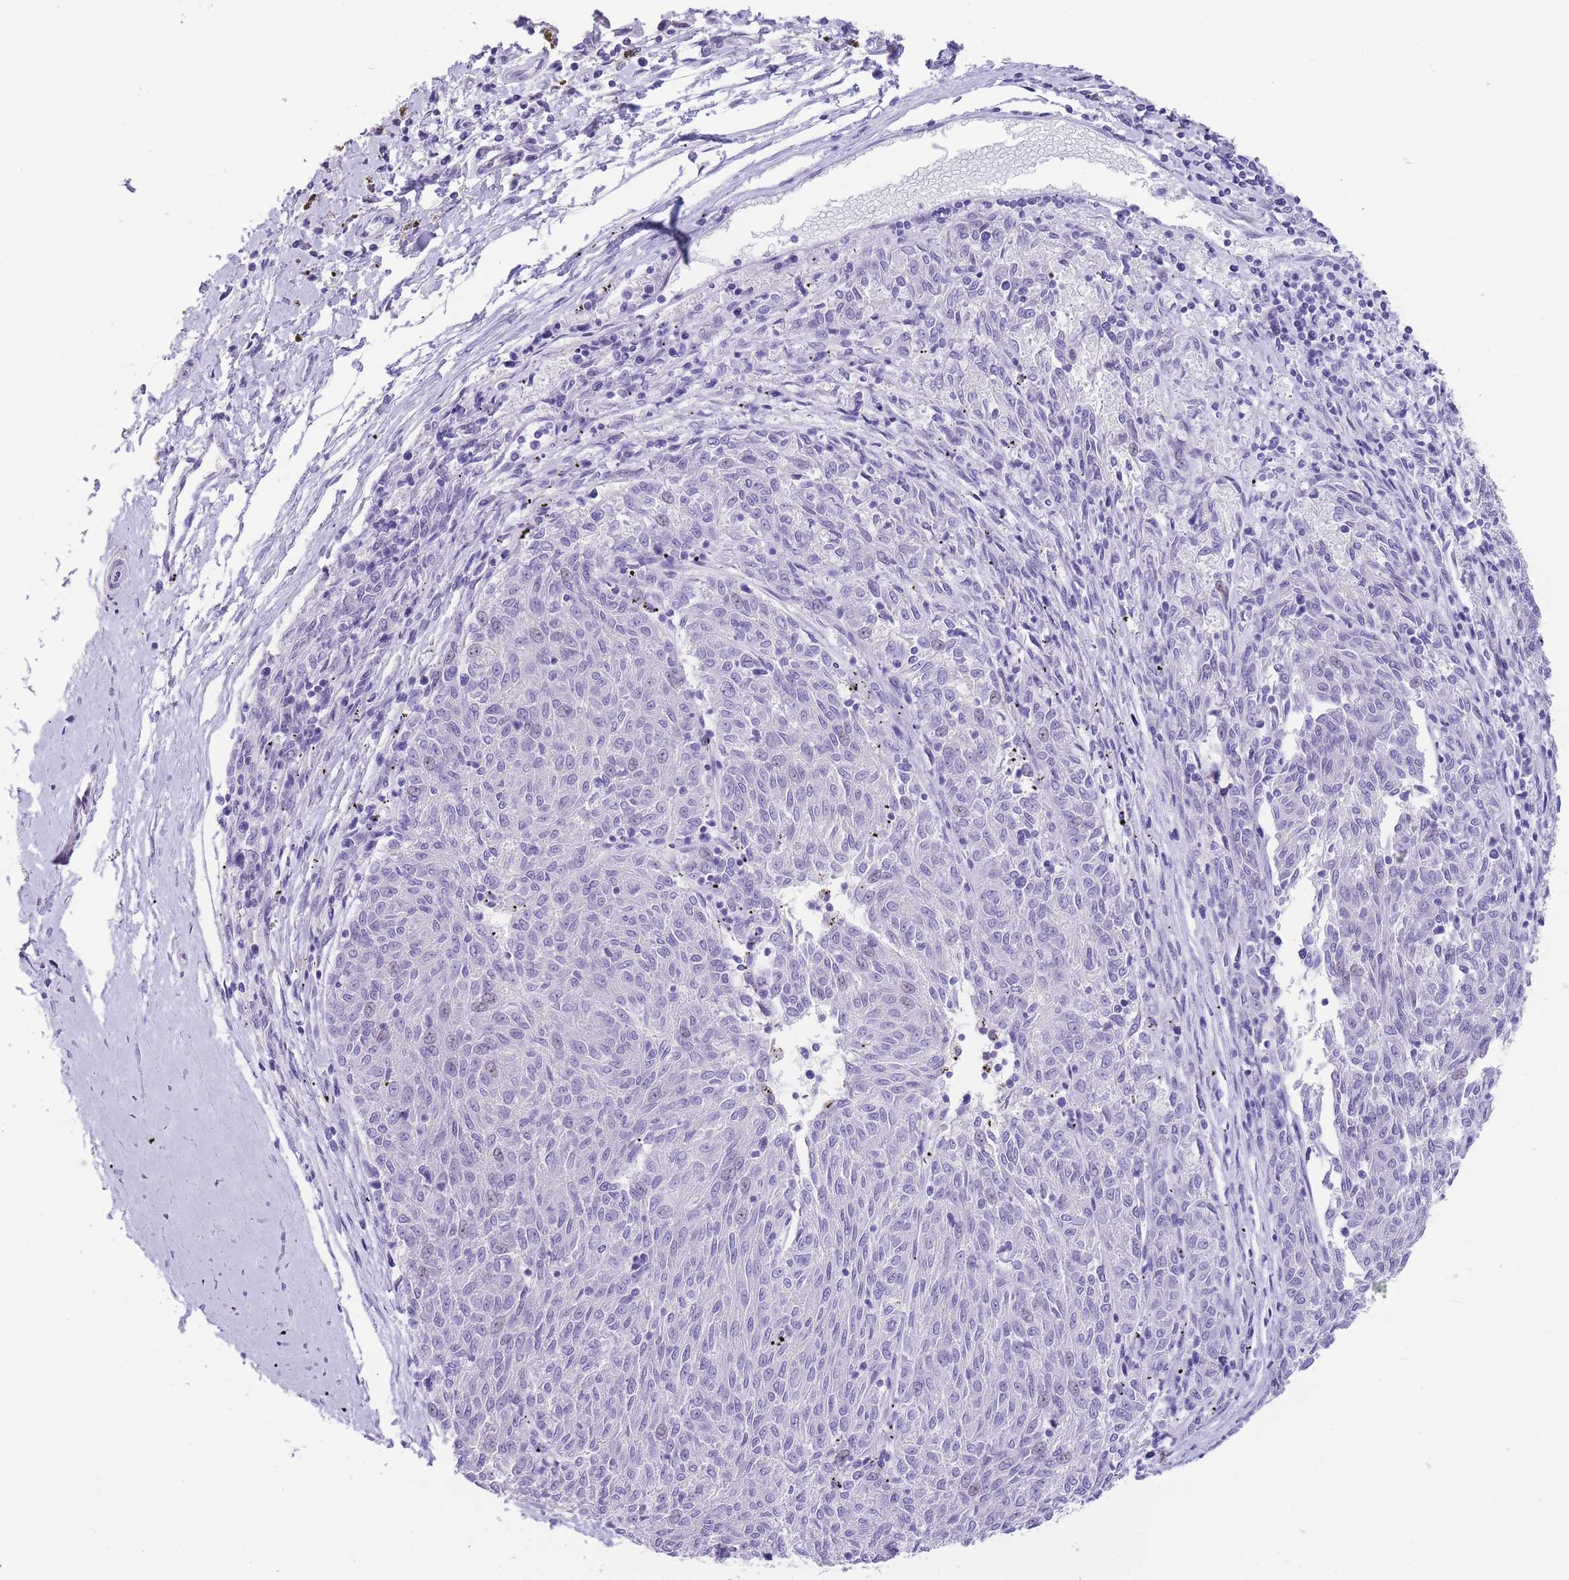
{"staining": {"intensity": "negative", "quantity": "none", "location": "none"}, "tissue": "melanoma", "cell_type": "Tumor cells", "image_type": "cancer", "snomed": [{"axis": "morphology", "description": "Malignant melanoma, NOS"}, {"axis": "topography", "description": "Skin"}], "caption": "Tumor cells are negative for brown protein staining in malignant melanoma. The staining was performed using DAB to visualize the protein expression in brown, while the nuclei were stained in blue with hematoxylin (Magnification: 20x).", "gene": "RAI2", "patient": {"sex": "female", "age": 72}}